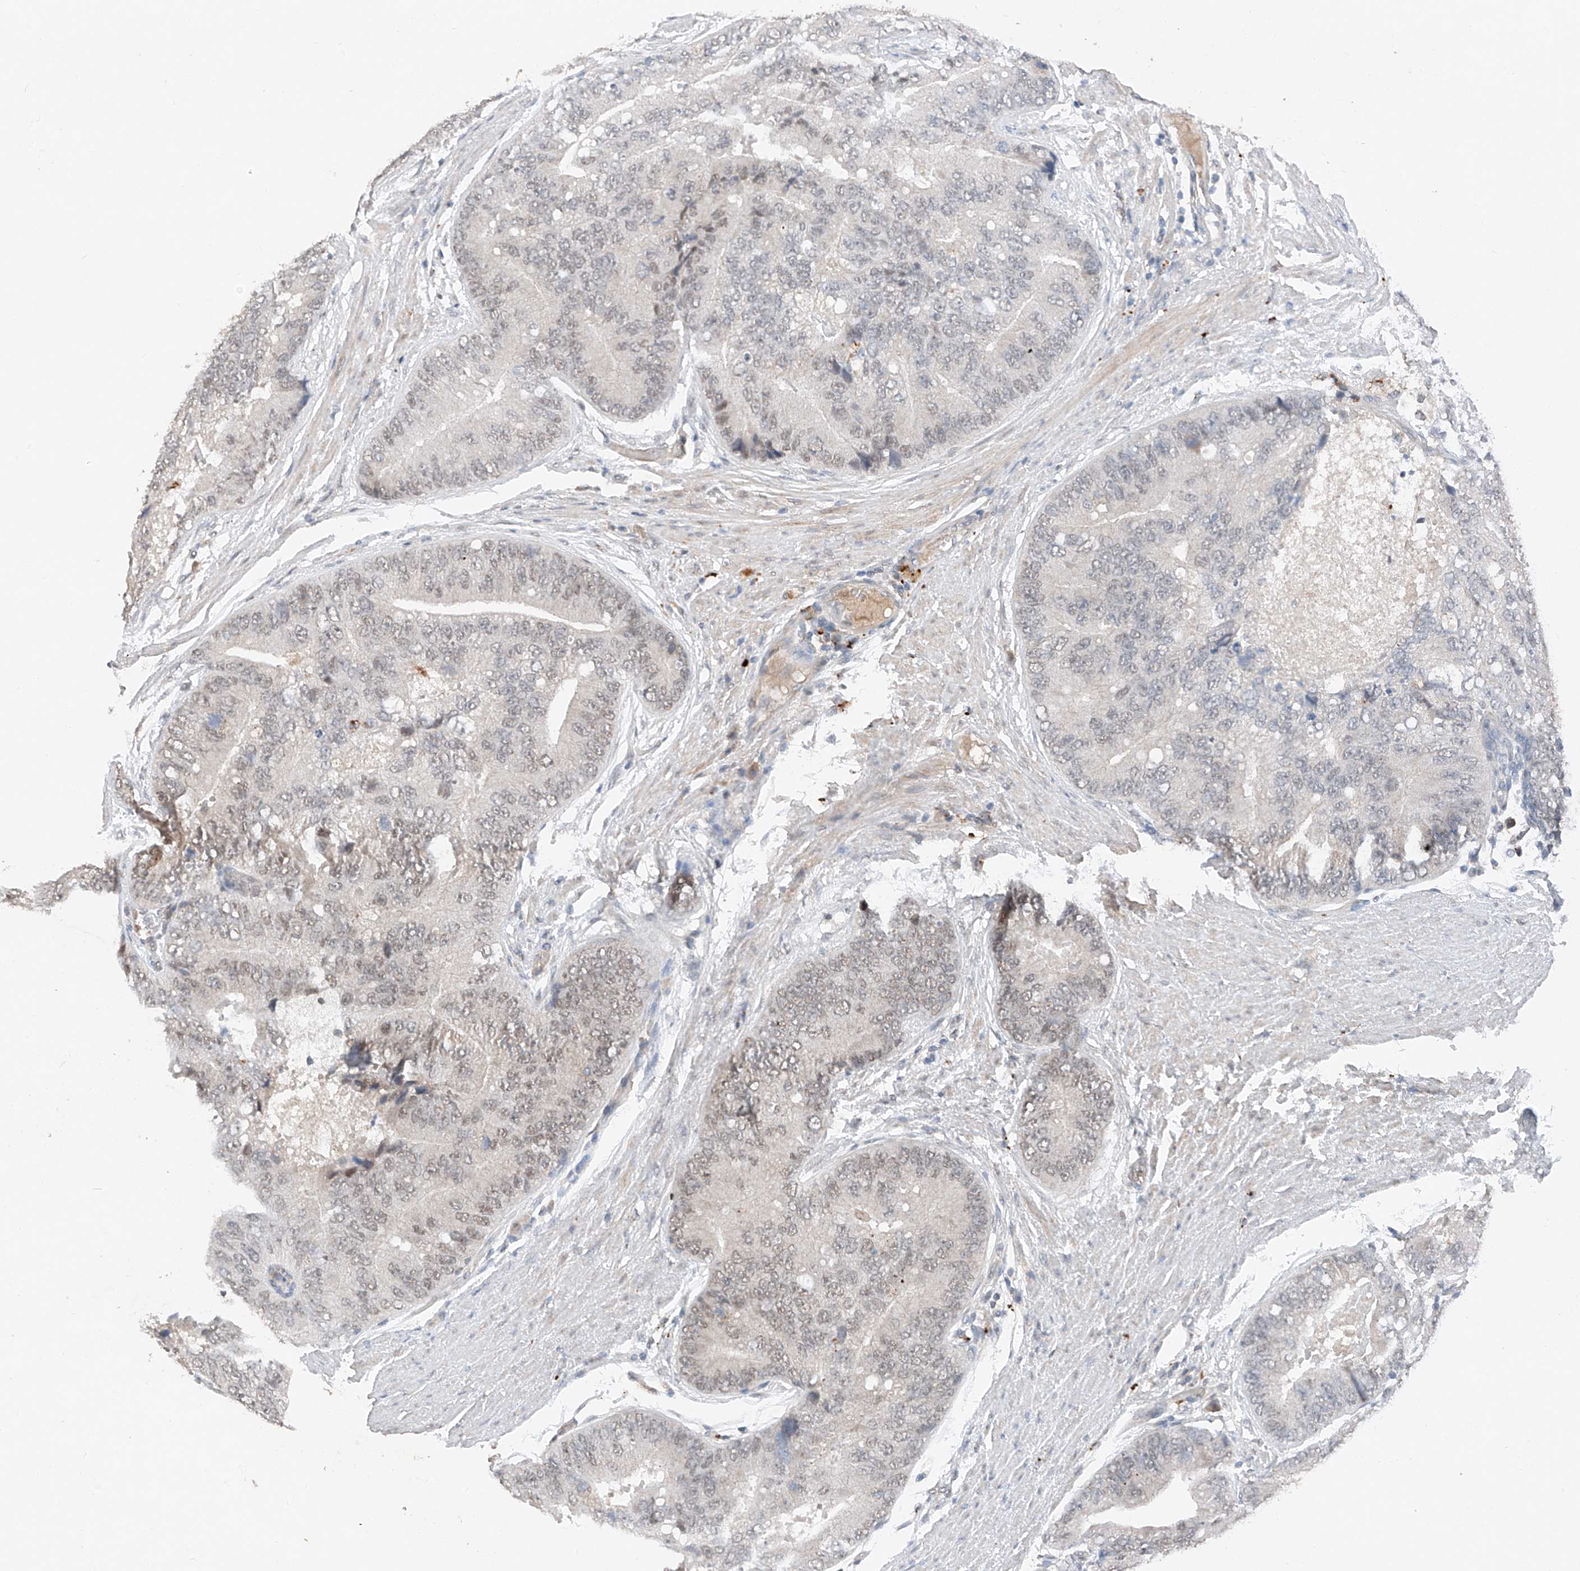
{"staining": {"intensity": "weak", "quantity": "25%-75%", "location": "nuclear"}, "tissue": "prostate cancer", "cell_type": "Tumor cells", "image_type": "cancer", "snomed": [{"axis": "morphology", "description": "Adenocarcinoma, High grade"}, {"axis": "topography", "description": "Prostate"}], "caption": "The image exhibits a brown stain indicating the presence of a protein in the nuclear of tumor cells in prostate cancer (high-grade adenocarcinoma). Nuclei are stained in blue.", "gene": "TBX4", "patient": {"sex": "male", "age": 70}}